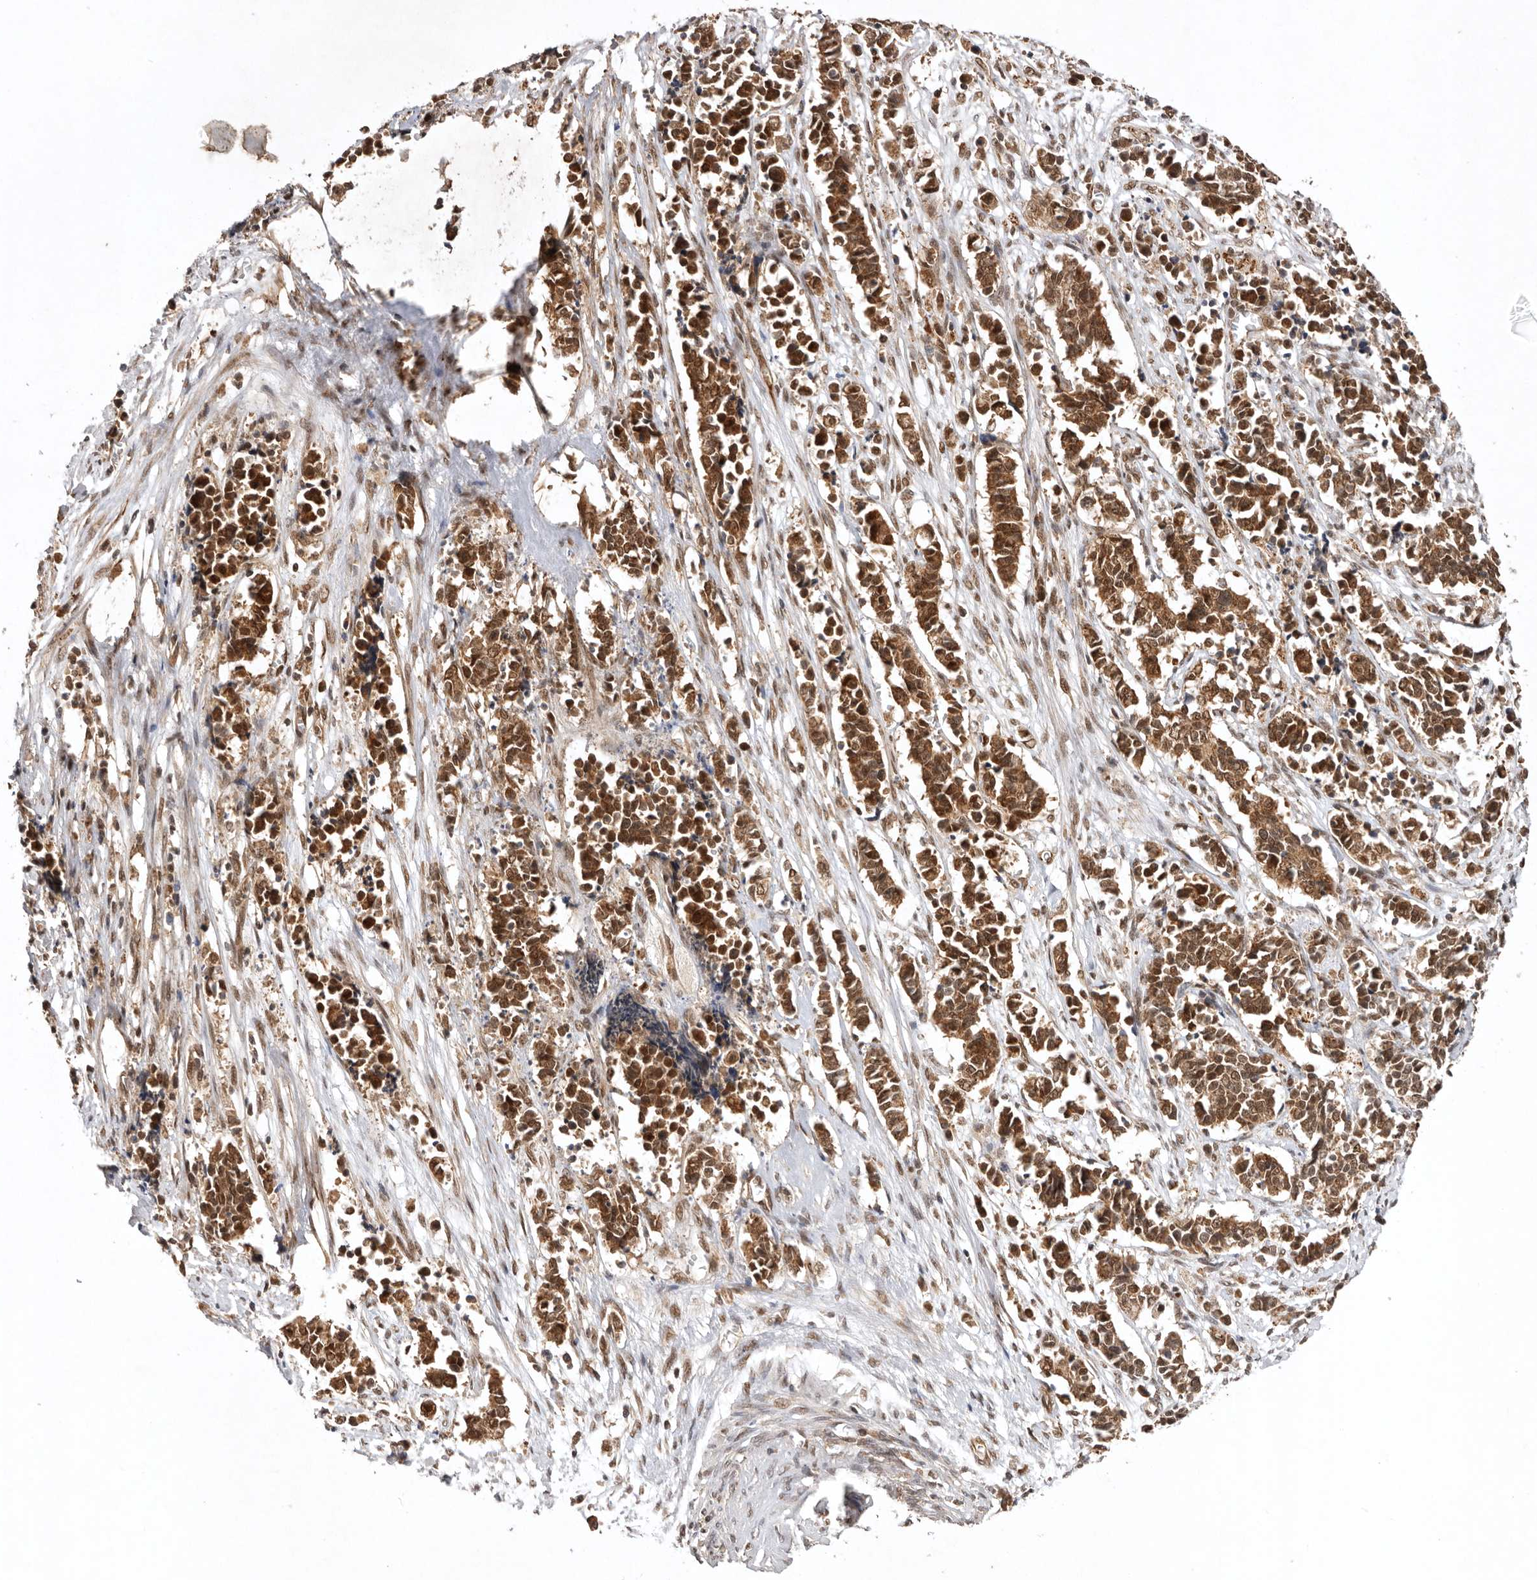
{"staining": {"intensity": "moderate", "quantity": ">75%", "location": "cytoplasmic/membranous,nuclear"}, "tissue": "cervical cancer", "cell_type": "Tumor cells", "image_type": "cancer", "snomed": [{"axis": "morphology", "description": "Normal tissue, NOS"}, {"axis": "morphology", "description": "Squamous cell carcinoma, NOS"}, {"axis": "topography", "description": "Cervix"}], "caption": "Protein expression analysis of squamous cell carcinoma (cervical) displays moderate cytoplasmic/membranous and nuclear staining in approximately >75% of tumor cells.", "gene": "TARS2", "patient": {"sex": "female", "age": 35}}